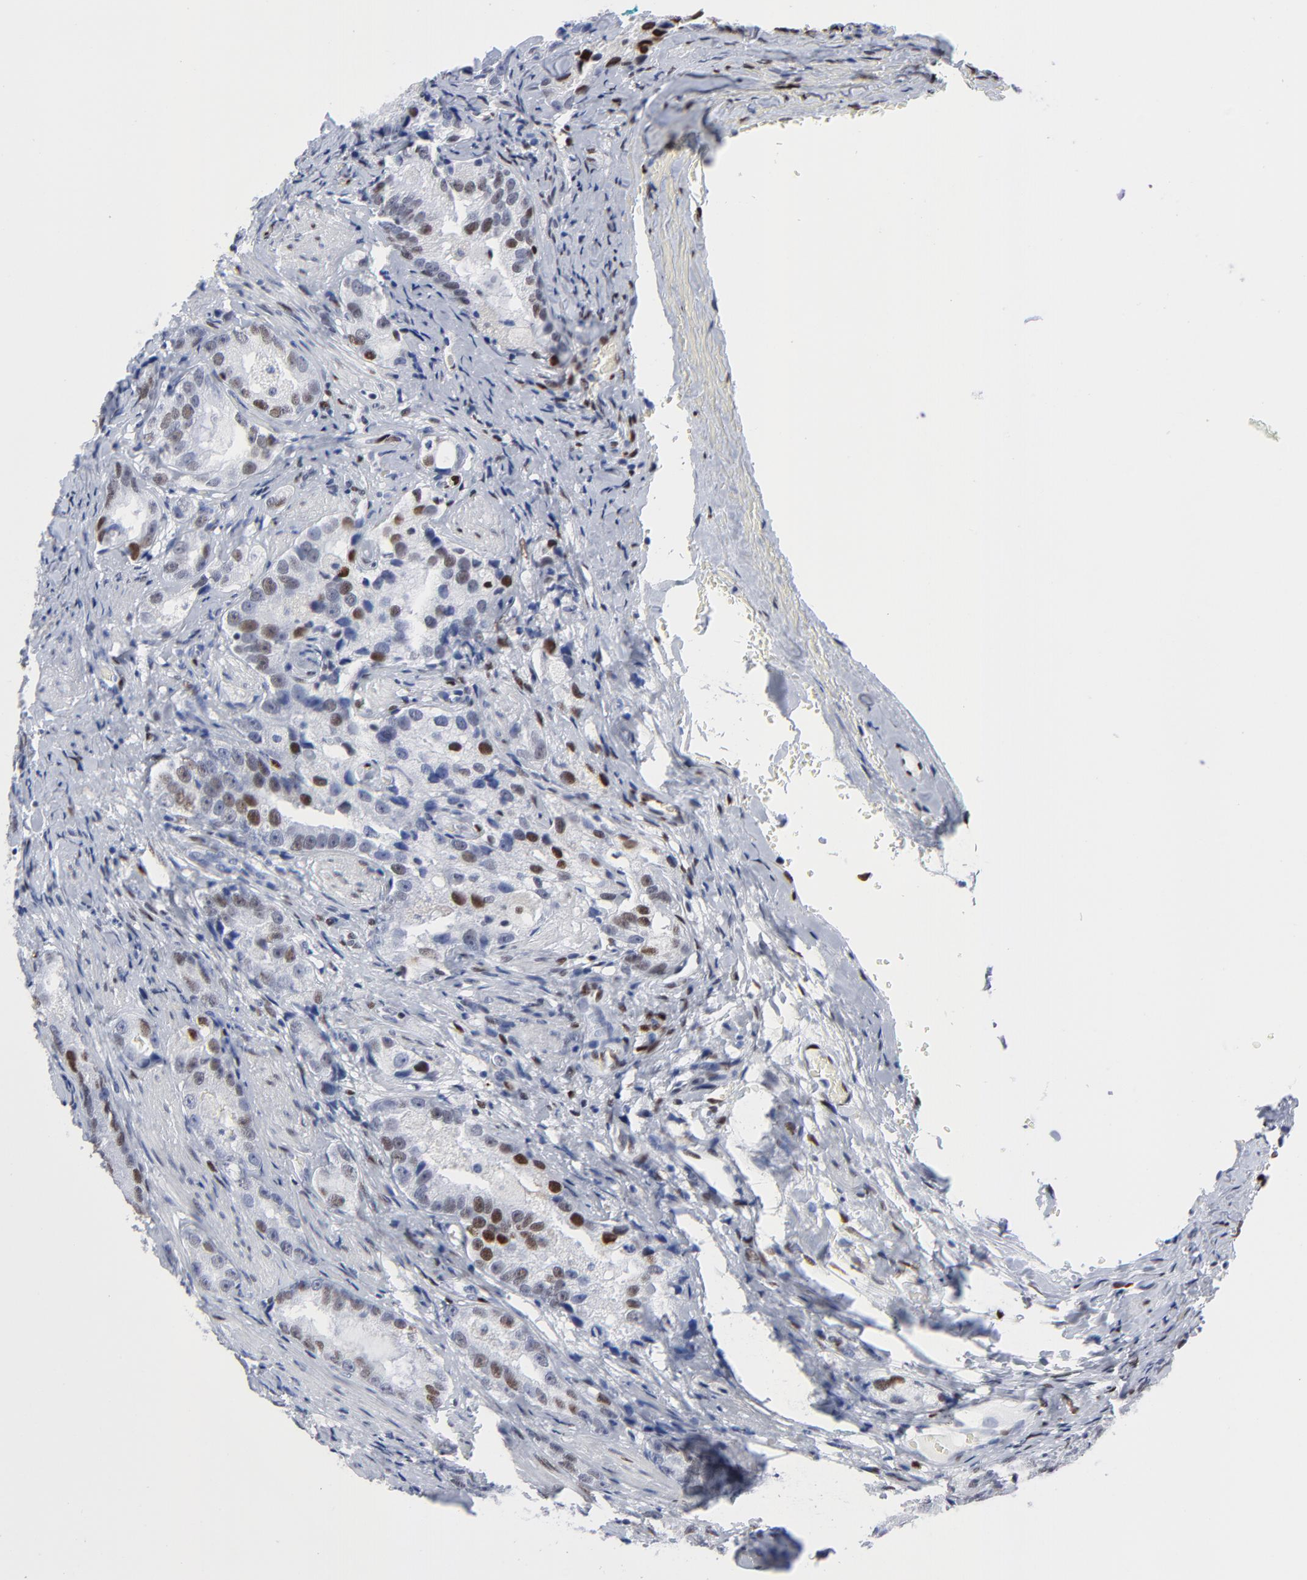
{"staining": {"intensity": "strong", "quantity": "25%-75%", "location": "nuclear"}, "tissue": "prostate cancer", "cell_type": "Tumor cells", "image_type": "cancer", "snomed": [{"axis": "morphology", "description": "Adenocarcinoma, High grade"}, {"axis": "topography", "description": "Prostate"}], "caption": "Tumor cells exhibit high levels of strong nuclear positivity in about 25%-75% of cells in prostate cancer (high-grade adenocarcinoma).", "gene": "JUN", "patient": {"sex": "male", "age": 63}}